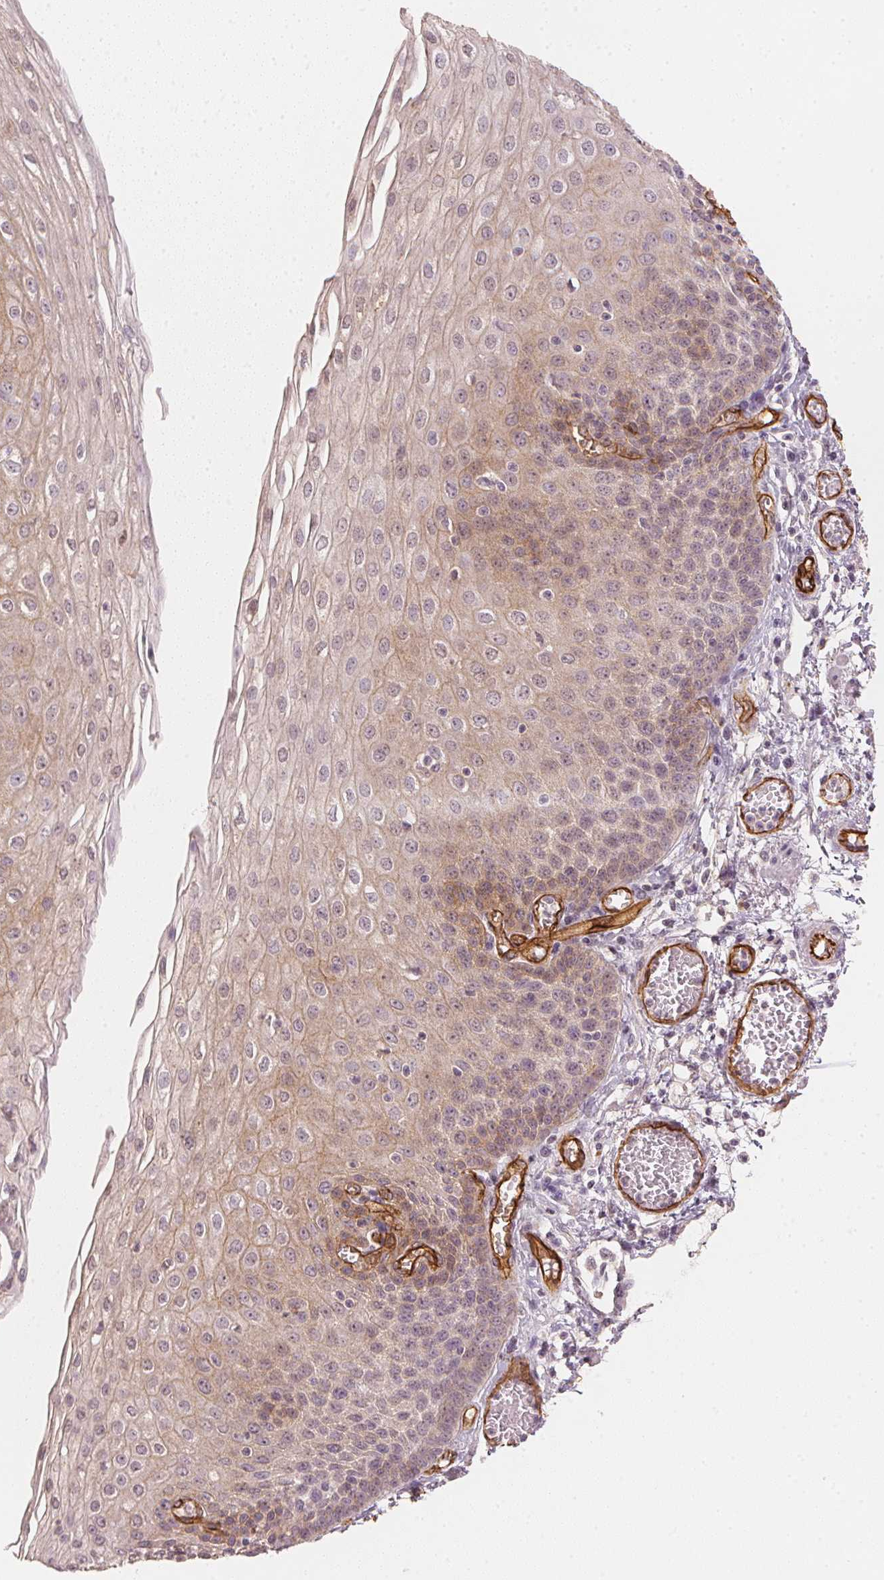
{"staining": {"intensity": "moderate", "quantity": "25%-75%", "location": "cytoplasmic/membranous"}, "tissue": "esophagus", "cell_type": "Squamous epithelial cells", "image_type": "normal", "snomed": [{"axis": "morphology", "description": "Normal tissue, NOS"}, {"axis": "morphology", "description": "Adenocarcinoma, NOS"}, {"axis": "topography", "description": "Esophagus"}], "caption": "Protein staining demonstrates moderate cytoplasmic/membranous positivity in about 25%-75% of squamous epithelial cells in unremarkable esophagus. (brown staining indicates protein expression, while blue staining denotes nuclei).", "gene": "CIB1", "patient": {"sex": "male", "age": 81}}